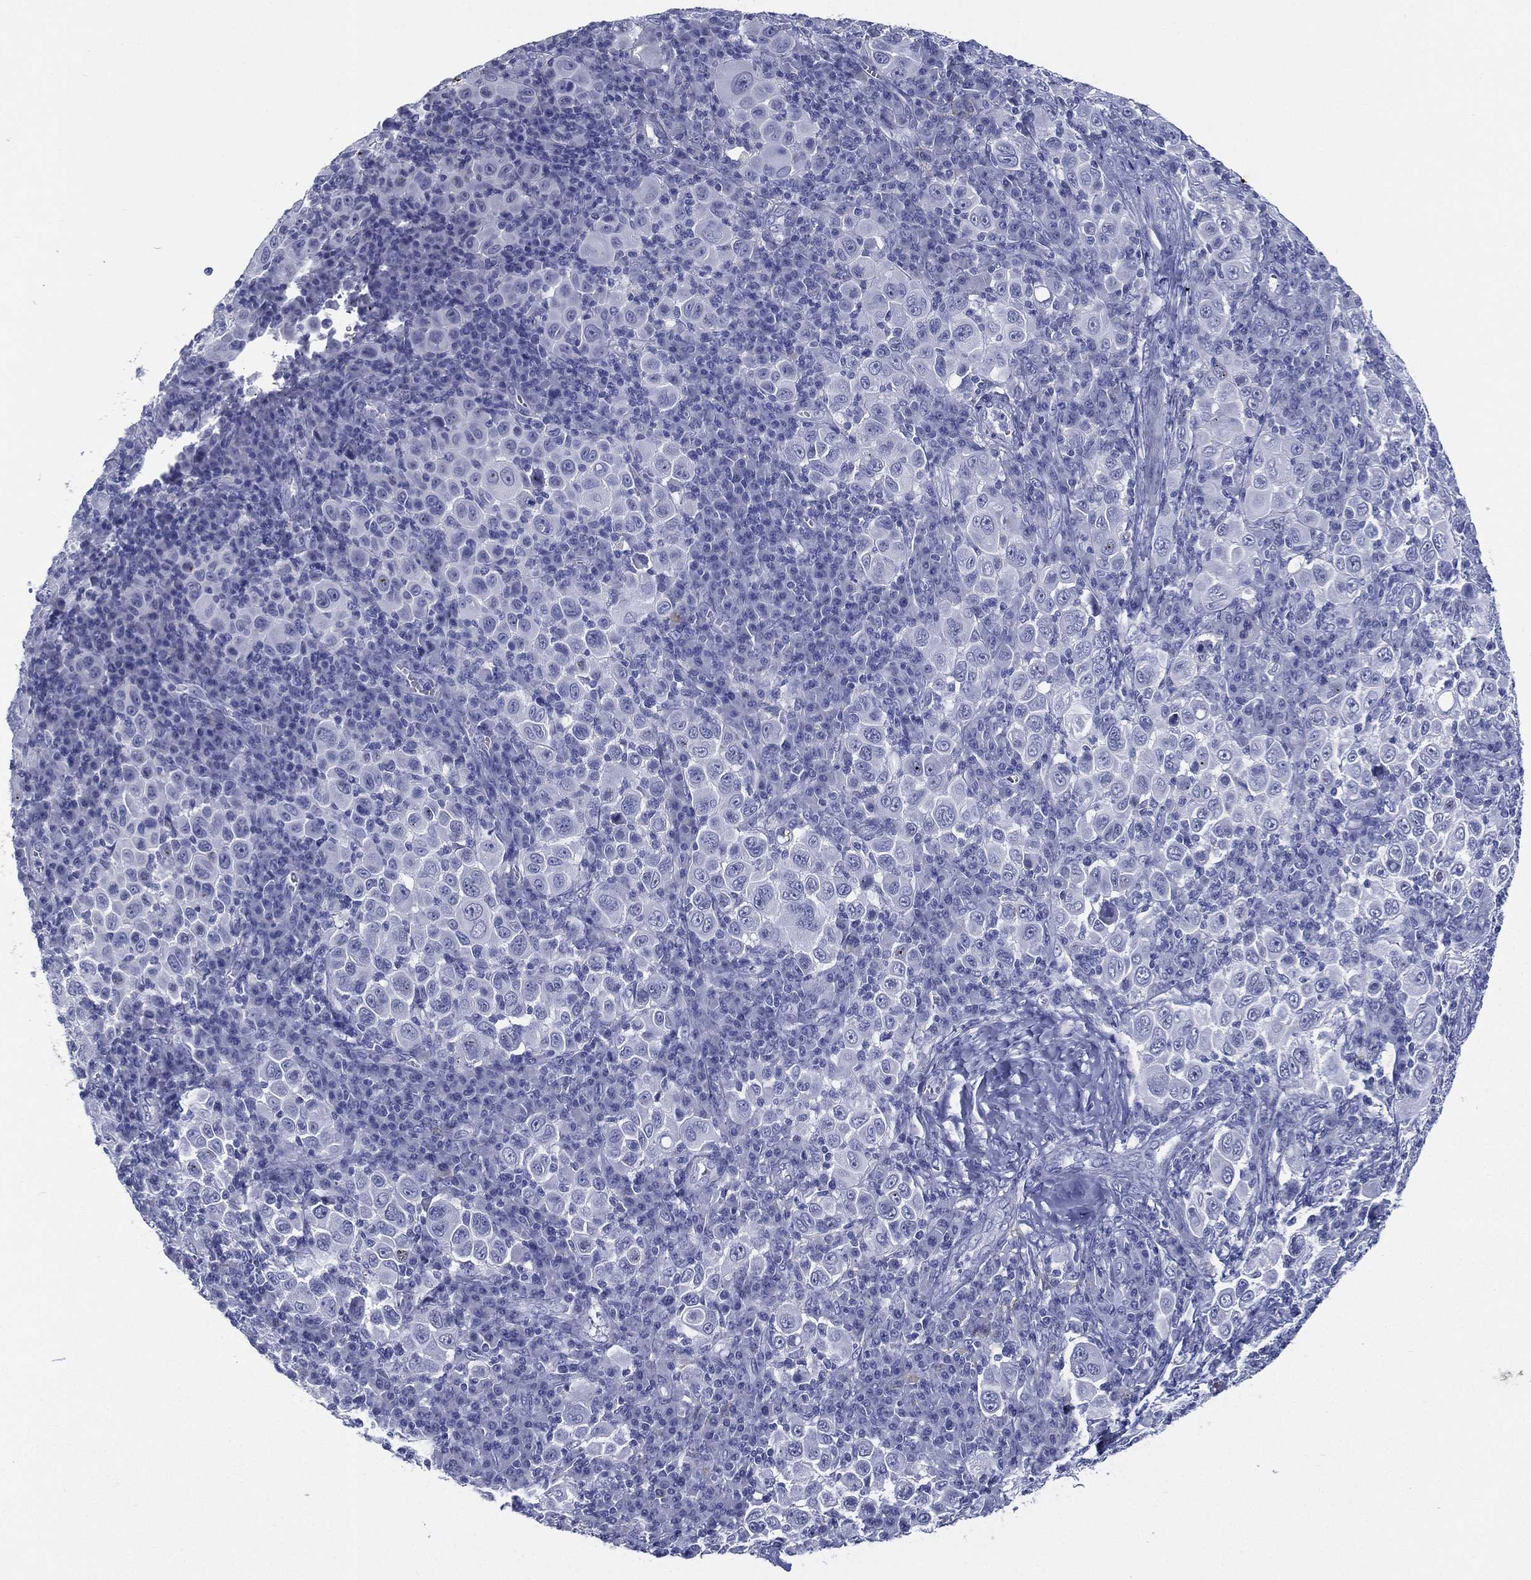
{"staining": {"intensity": "negative", "quantity": "none", "location": "none"}, "tissue": "melanoma", "cell_type": "Tumor cells", "image_type": "cancer", "snomed": [{"axis": "morphology", "description": "Malignant melanoma, NOS"}, {"axis": "topography", "description": "Skin"}], "caption": "High power microscopy photomicrograph of an IHC histopathology image of melanoma, revealing no significant positivity in tumor cells. The staining was performed using DAB to visualize the protein expression in brown, while the nuclei were stained in blue with hematoxylin (Magnification: 20x).", "gene": "RSPH4A", "patient": {"sex": "female", "age": 57}}